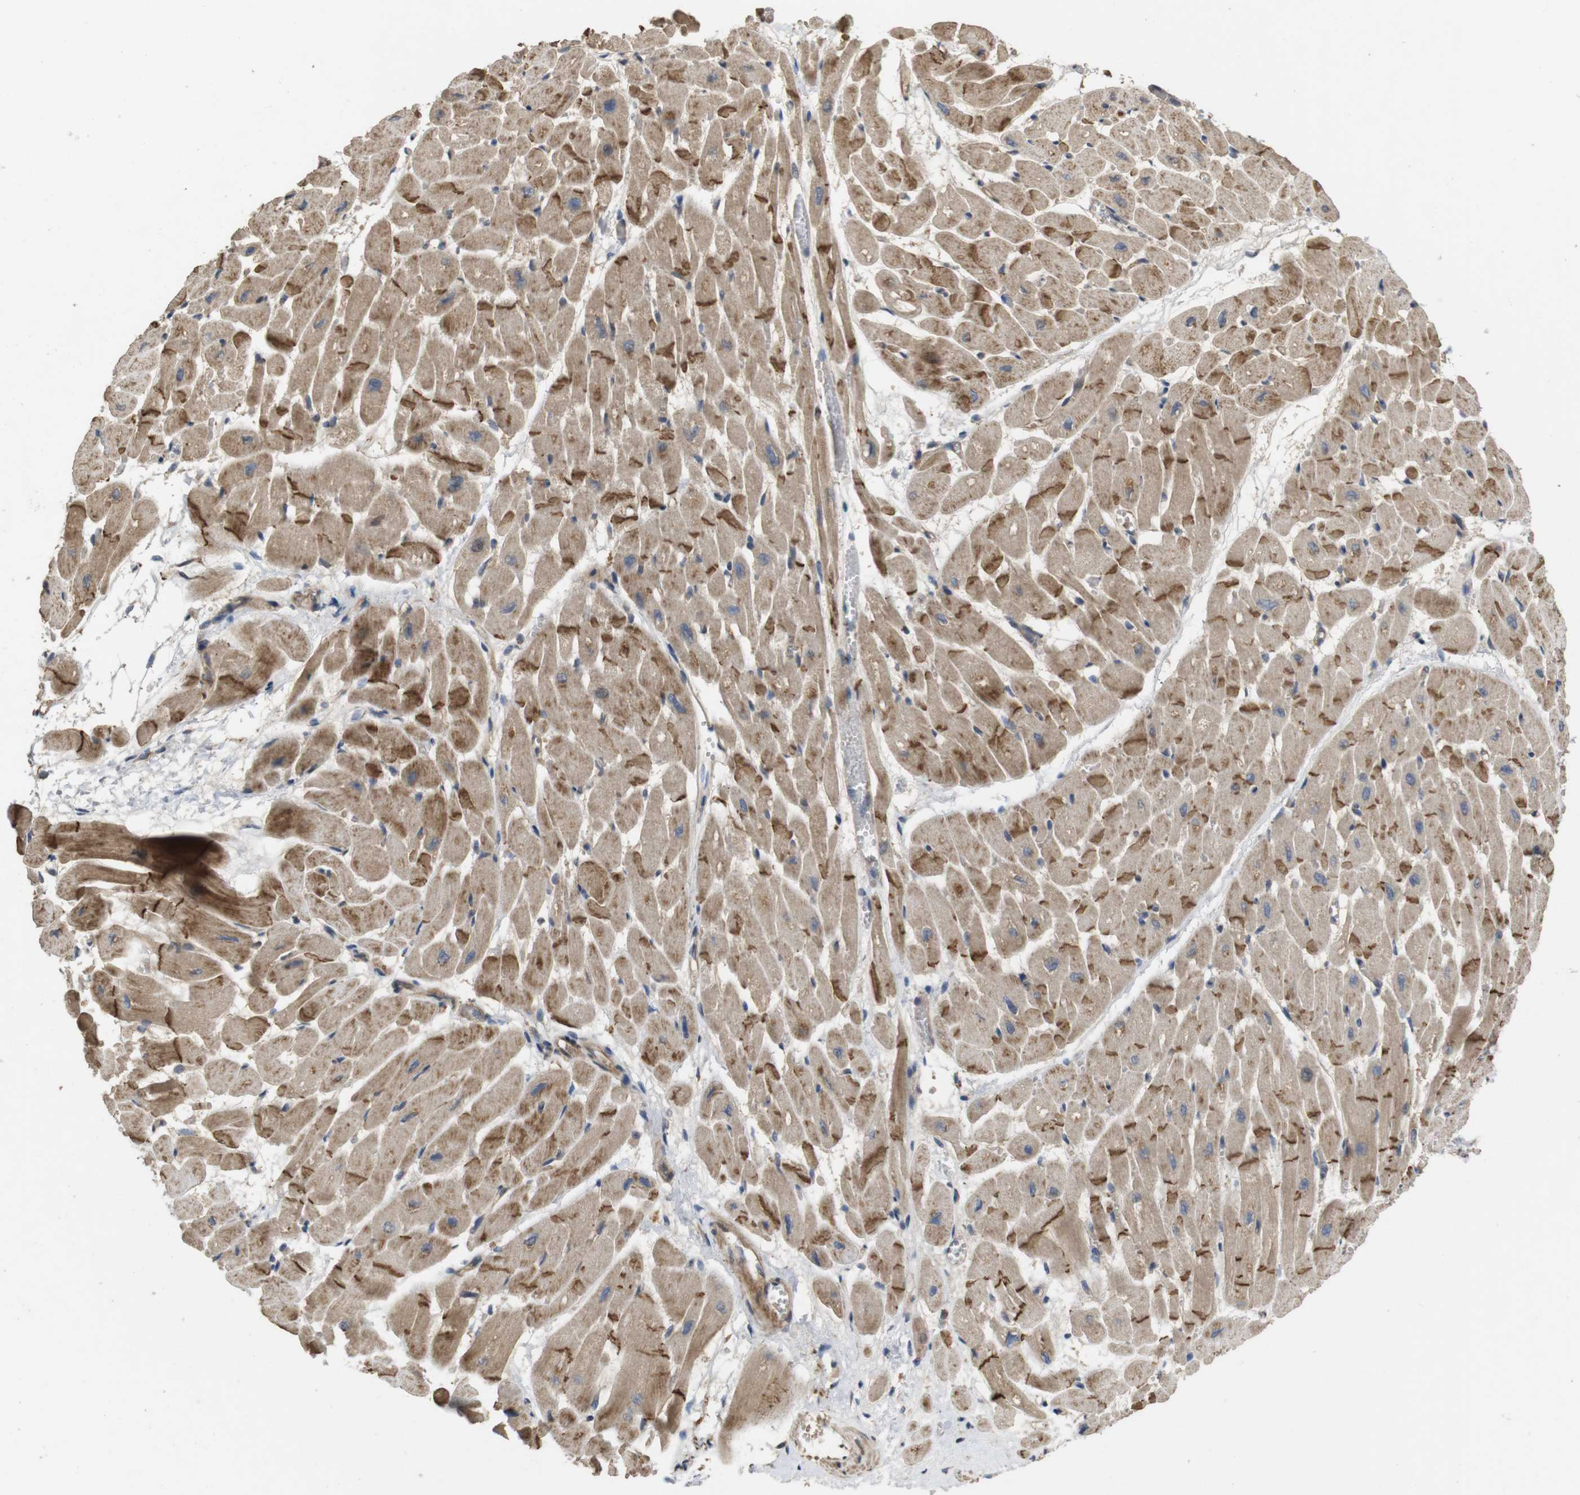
{"staining": {"intensity": "moderate", "quantity": ">75%", "location": "cytoplasmic/membranous"}, "tissue": "heart muscle", "cell_type": "Cardiomyocytes", "image_type": "normal", "snomed": [{"axis": "morphology", "description": "Normal tissue, NOS"}, {"axis": "topography", "description": "Heart"}], "caption": "A high-resolution image shows immunohistochemistry (IHC) staining of benign heart muscle, which exhibits moderate cytoplasmic/membranous expression in about >75% of cardiomyocytes.", "gene": "PCDHB10", "patient": {"sex": "male", "age": 45}}